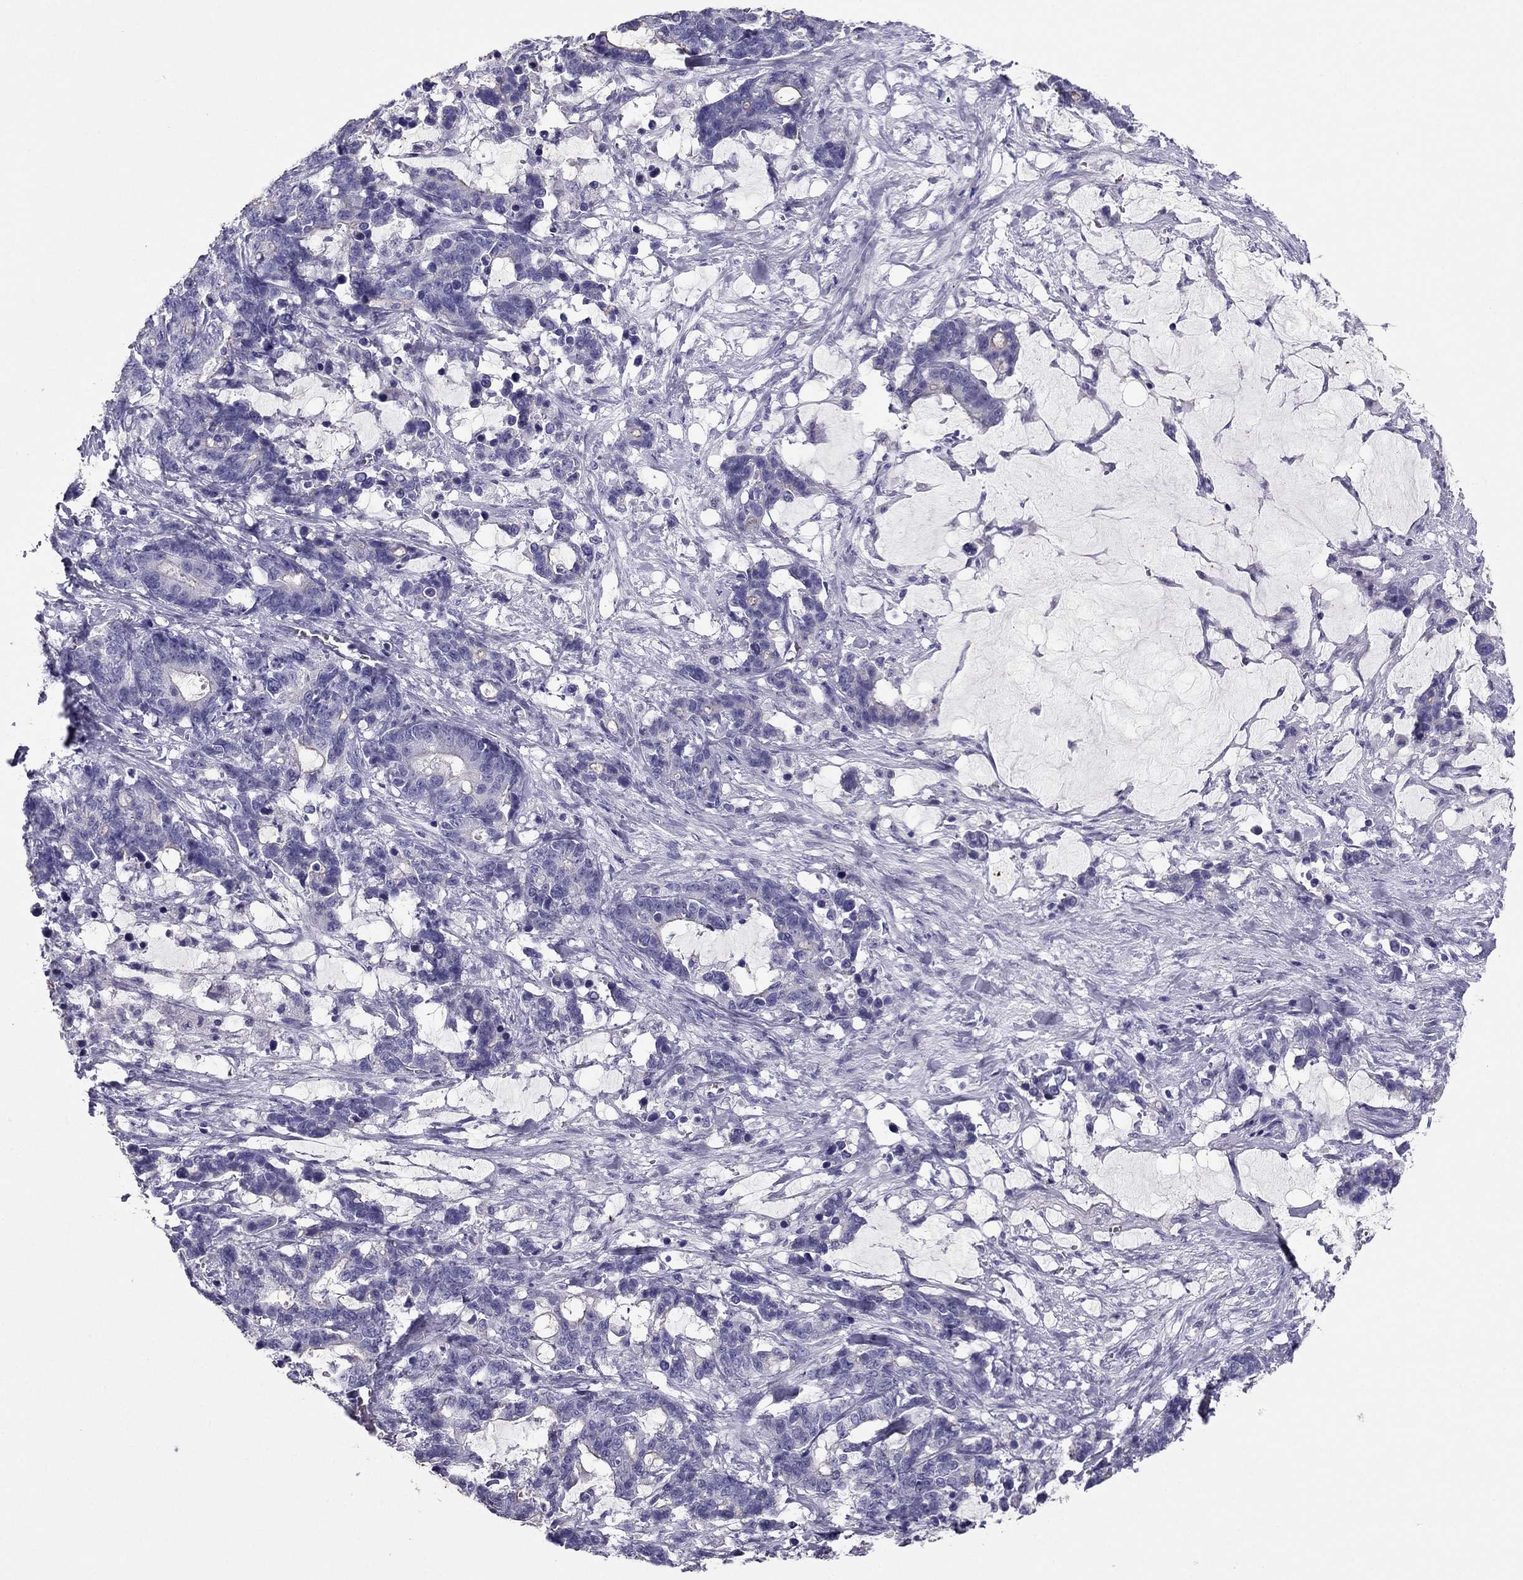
{"staining": {"intensity": "negative", "quantity": "none", "location": "none"}, "tissue": "stomach cancer", "cell_type": "Tumor cells", "image_type": "cancer", "snomed": [{"axis": "morphology", "description": "Normal tissue, NOS"}, {"axis": "morphology", "description": "Adenocarcinoma, NOS"}, {"axis": "topography", "description": "Stomach"}], "caption": "Stomach cancer (adenocarcinoma) was stained to show a protein in brown. There is no significant expression in tumor cells. Brightfield microscopy of IHC stained with DAB (brown) and hematoxylin (blue), captured at high magnification.", "gene": "PDE6A", "patient": {"sex": "female", "age": 64}}